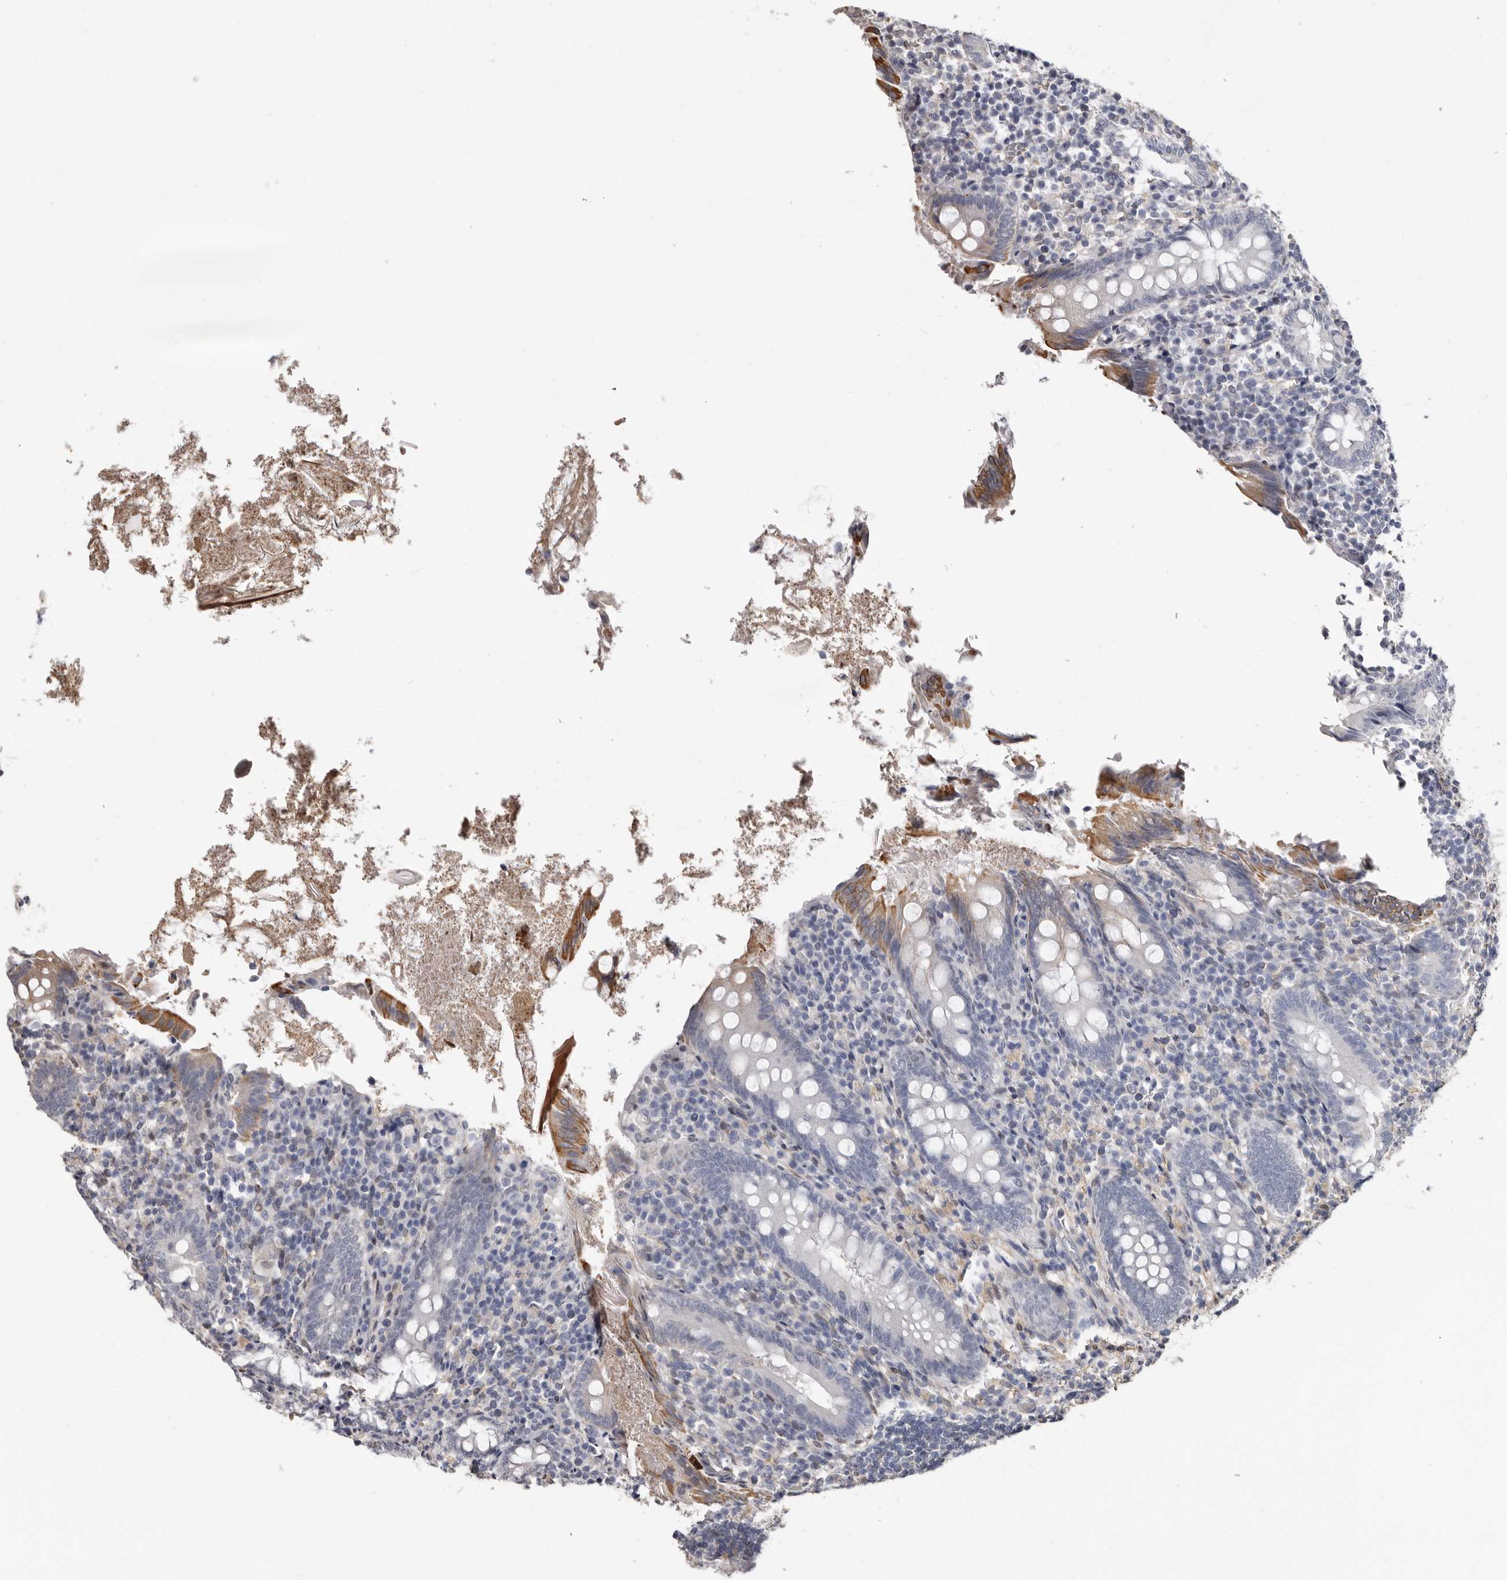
{"staining": {"intensity": "moderate", "quantity": "<25%", "location": "cytoplasmic/membranous"}, "tissue": "appendix", "cell_type": "Glandular cells", "image_type": "normal", "snomed": [{"axis": "morphology", "description": "Normal tissue, NOS"}, {"axis": "topography", "description": "Appendix"}], "caption": "Glandular cells show moderate cytoplasmic/membranous positivity in about <25% of cells in unremarkable appendix. The staining is performed using DAB brown chromogen to label protein expression. The nuclei are counter-stained blue using hematoxylin.", "gene": "KHDRBS2", "patient": {"sex": "female", "age": 17}}